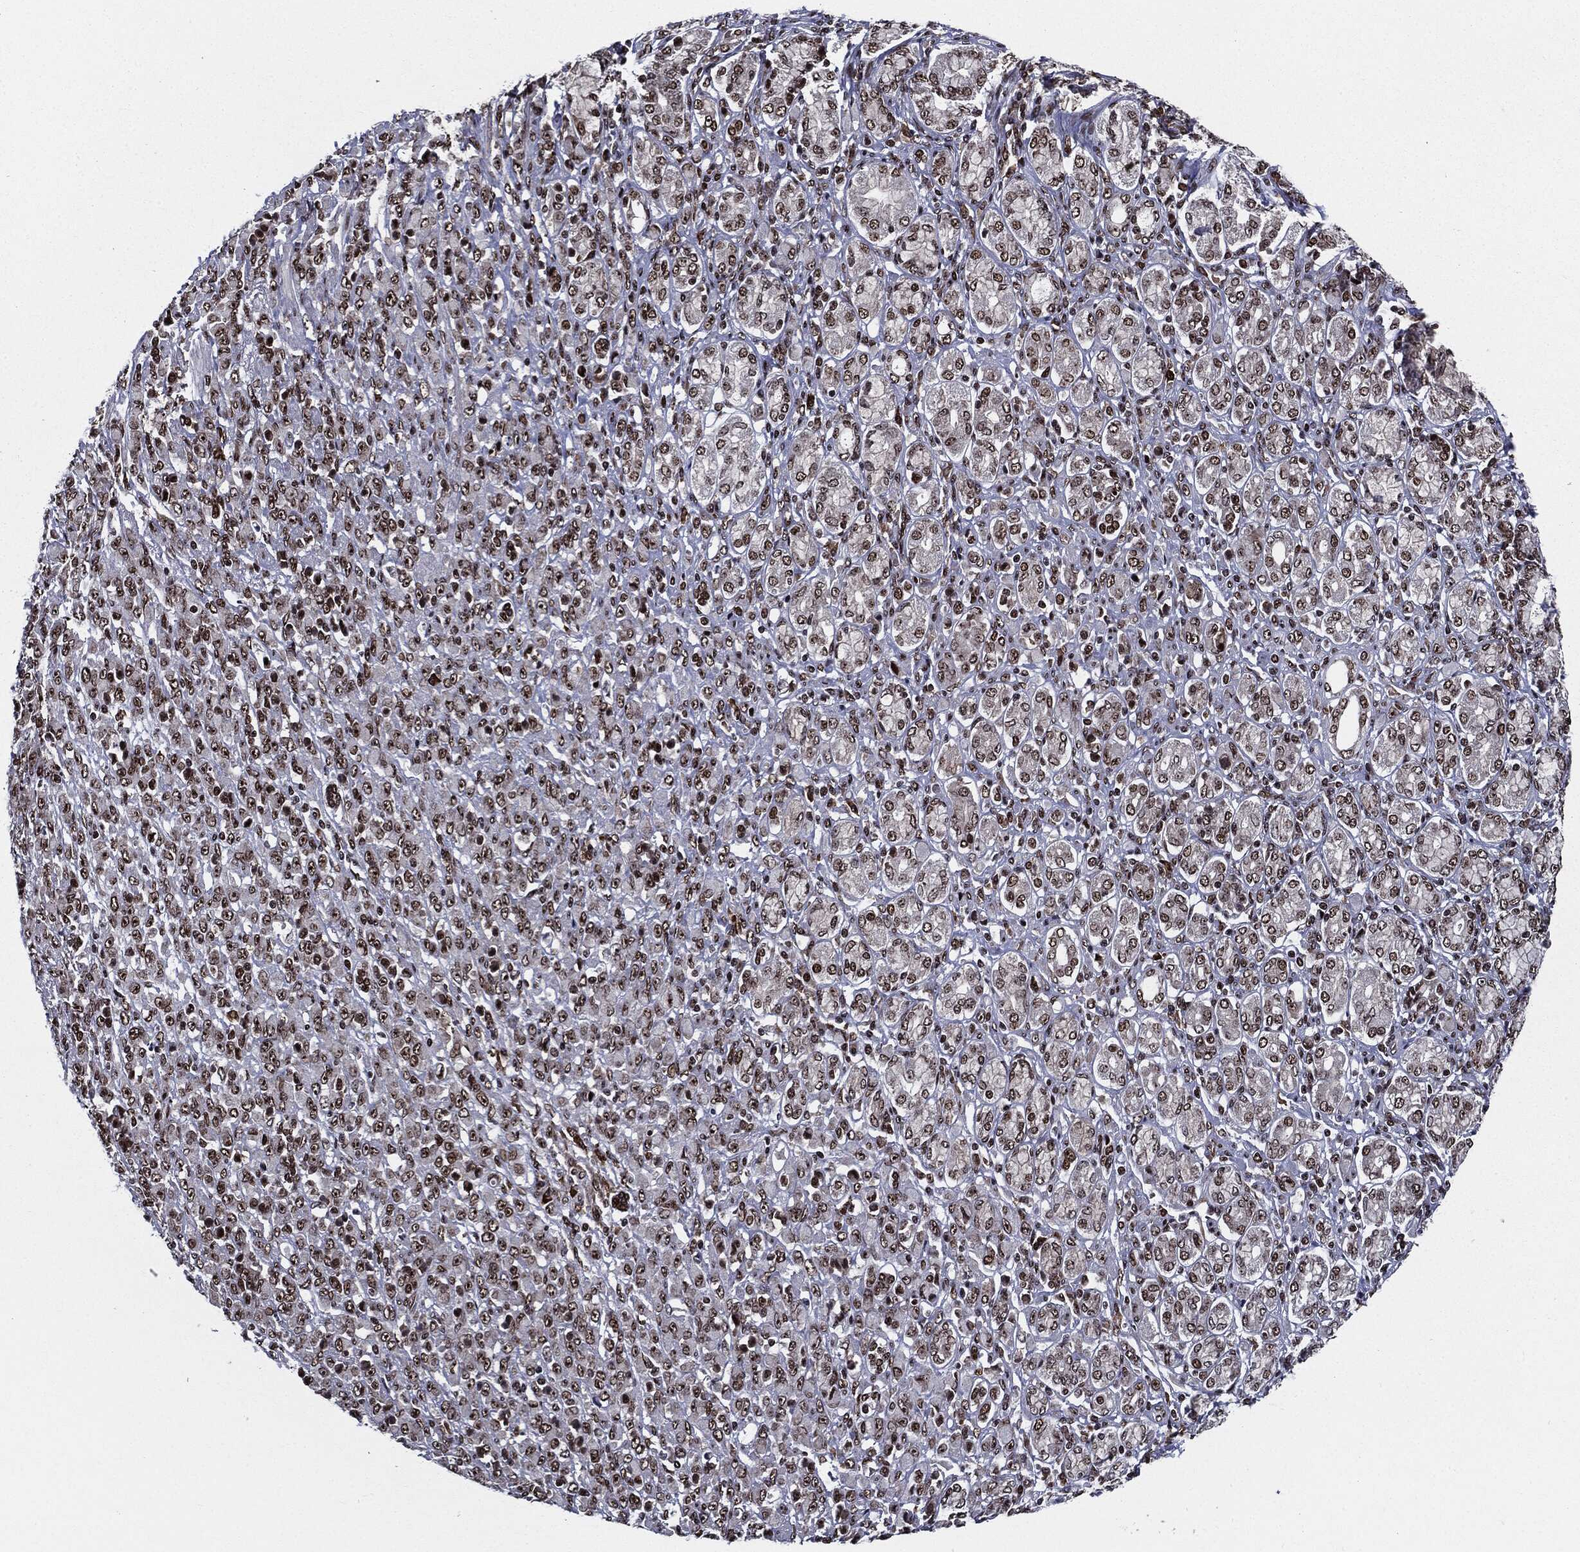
{"staining": {"intensity": "moderate", "quantity": ">75%", "location": "nuclear"}, "tissue": "stomach cancer", "cell_type": "Tumor cells", "image_type": "cancer", "snomed": [{"axis": "morphology", "description": "Normal tissue, NOS"}, {"axis": "morphology", "description": "Adenocarcinoma, NOS"}, {"axis": "topography", "description": "Stomach"}], "caption": "Adenocarcinoma (stomach) was stained to show a protein in brown. There is medium levels of moderate nuclear staining in approximately >75% of tumor cells.", "gene": "ZFP91", "patient": {"sex": "female", "age": 79}}